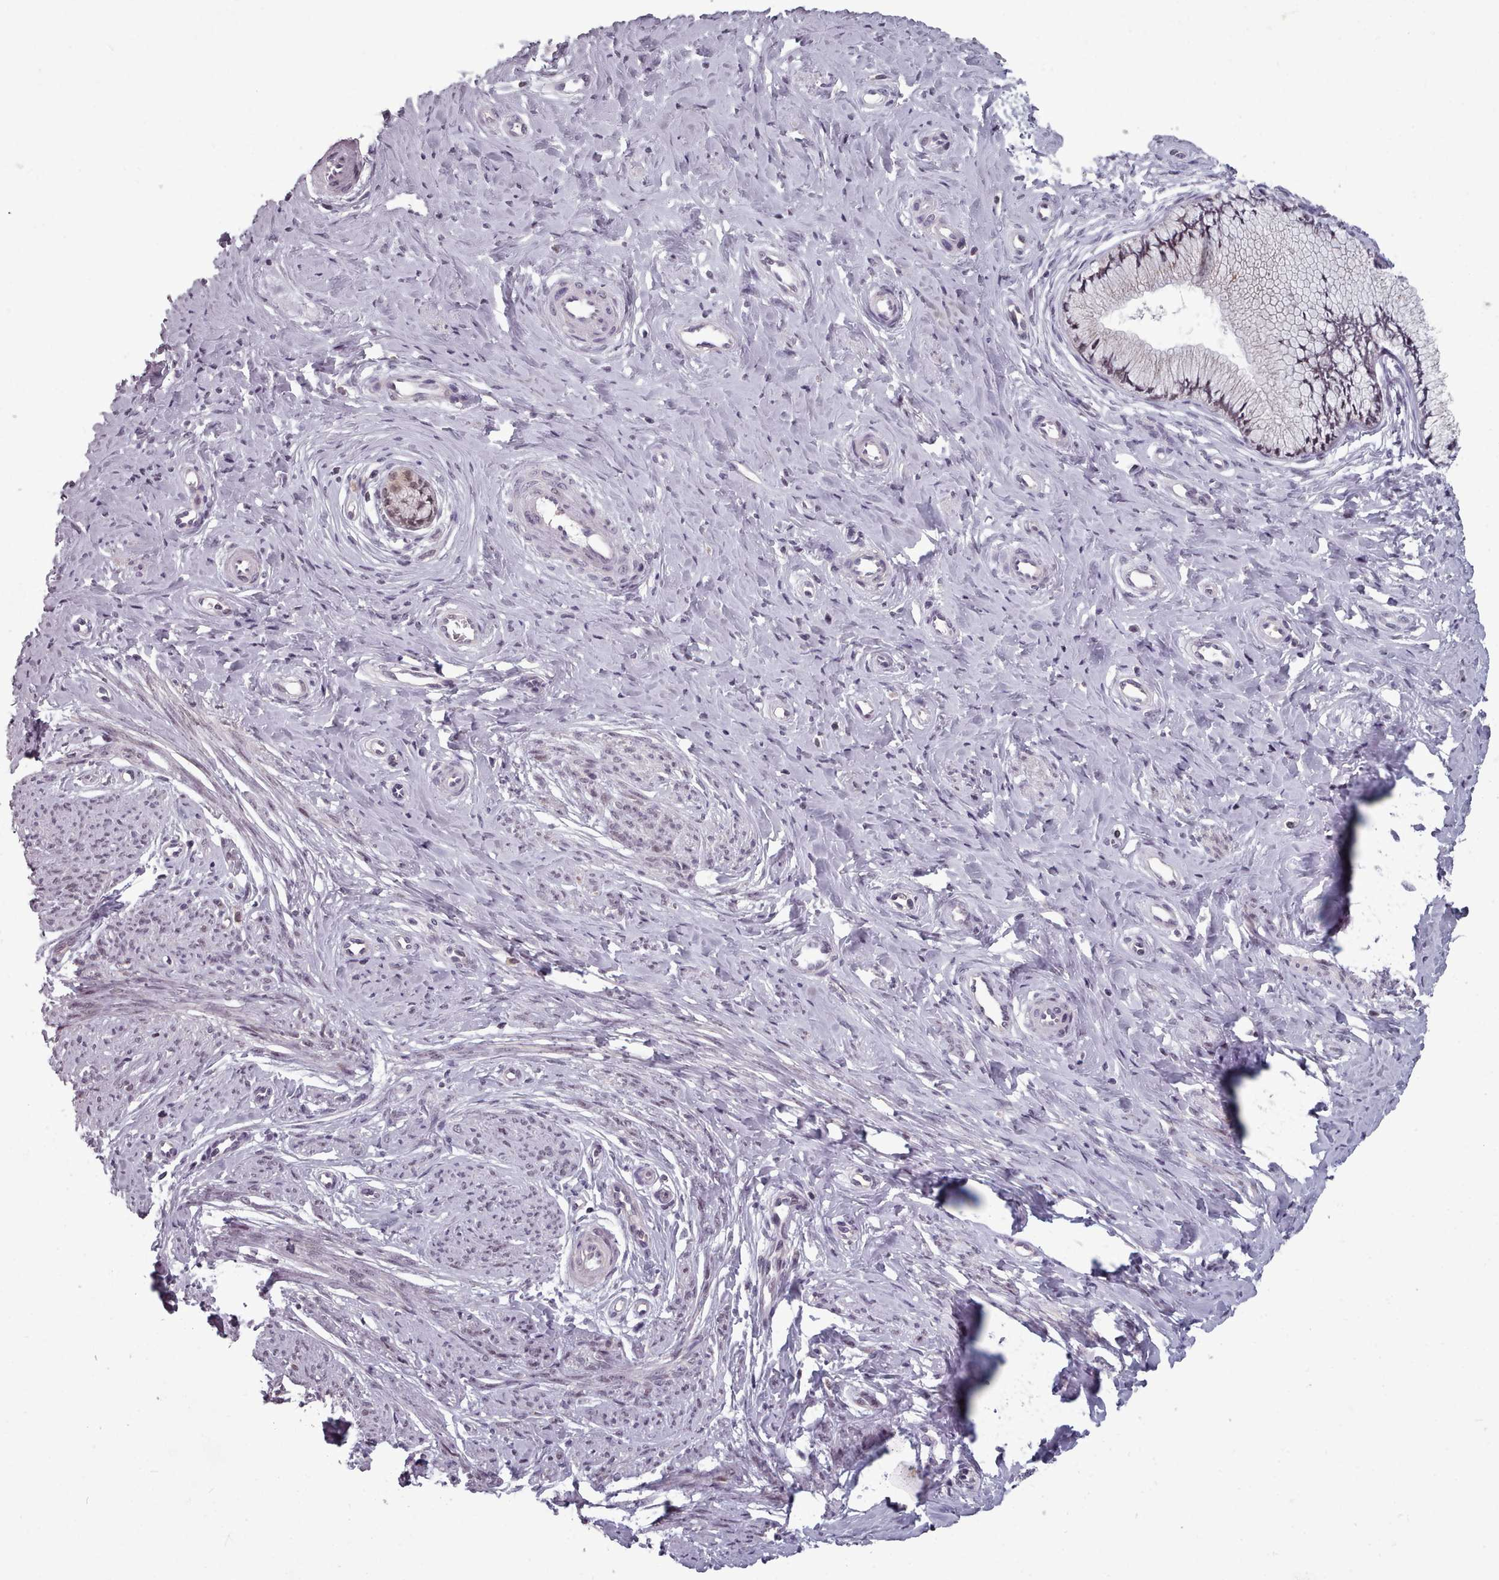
{"staining": {"intensity": "moderate", "quantity": "25%-75%", "location": "nuclear"}, "tissue": "cervix", "cell_type": "Glandular cells", "image_type": "normal", "snomed": [{"axis": "morphology", "description": "Normal tissue, NOS"}, {"axis": "topography", "description": "Cervix"}], "caption": "High-power microscopy captured an immunohistochemistry micrograph of normal cervix, revealing moderate nuclear positivity in approximately 25%-75% of glandular cells.", "gene": "SRSF9", "patient": {"sex": "female", "age": 36}}